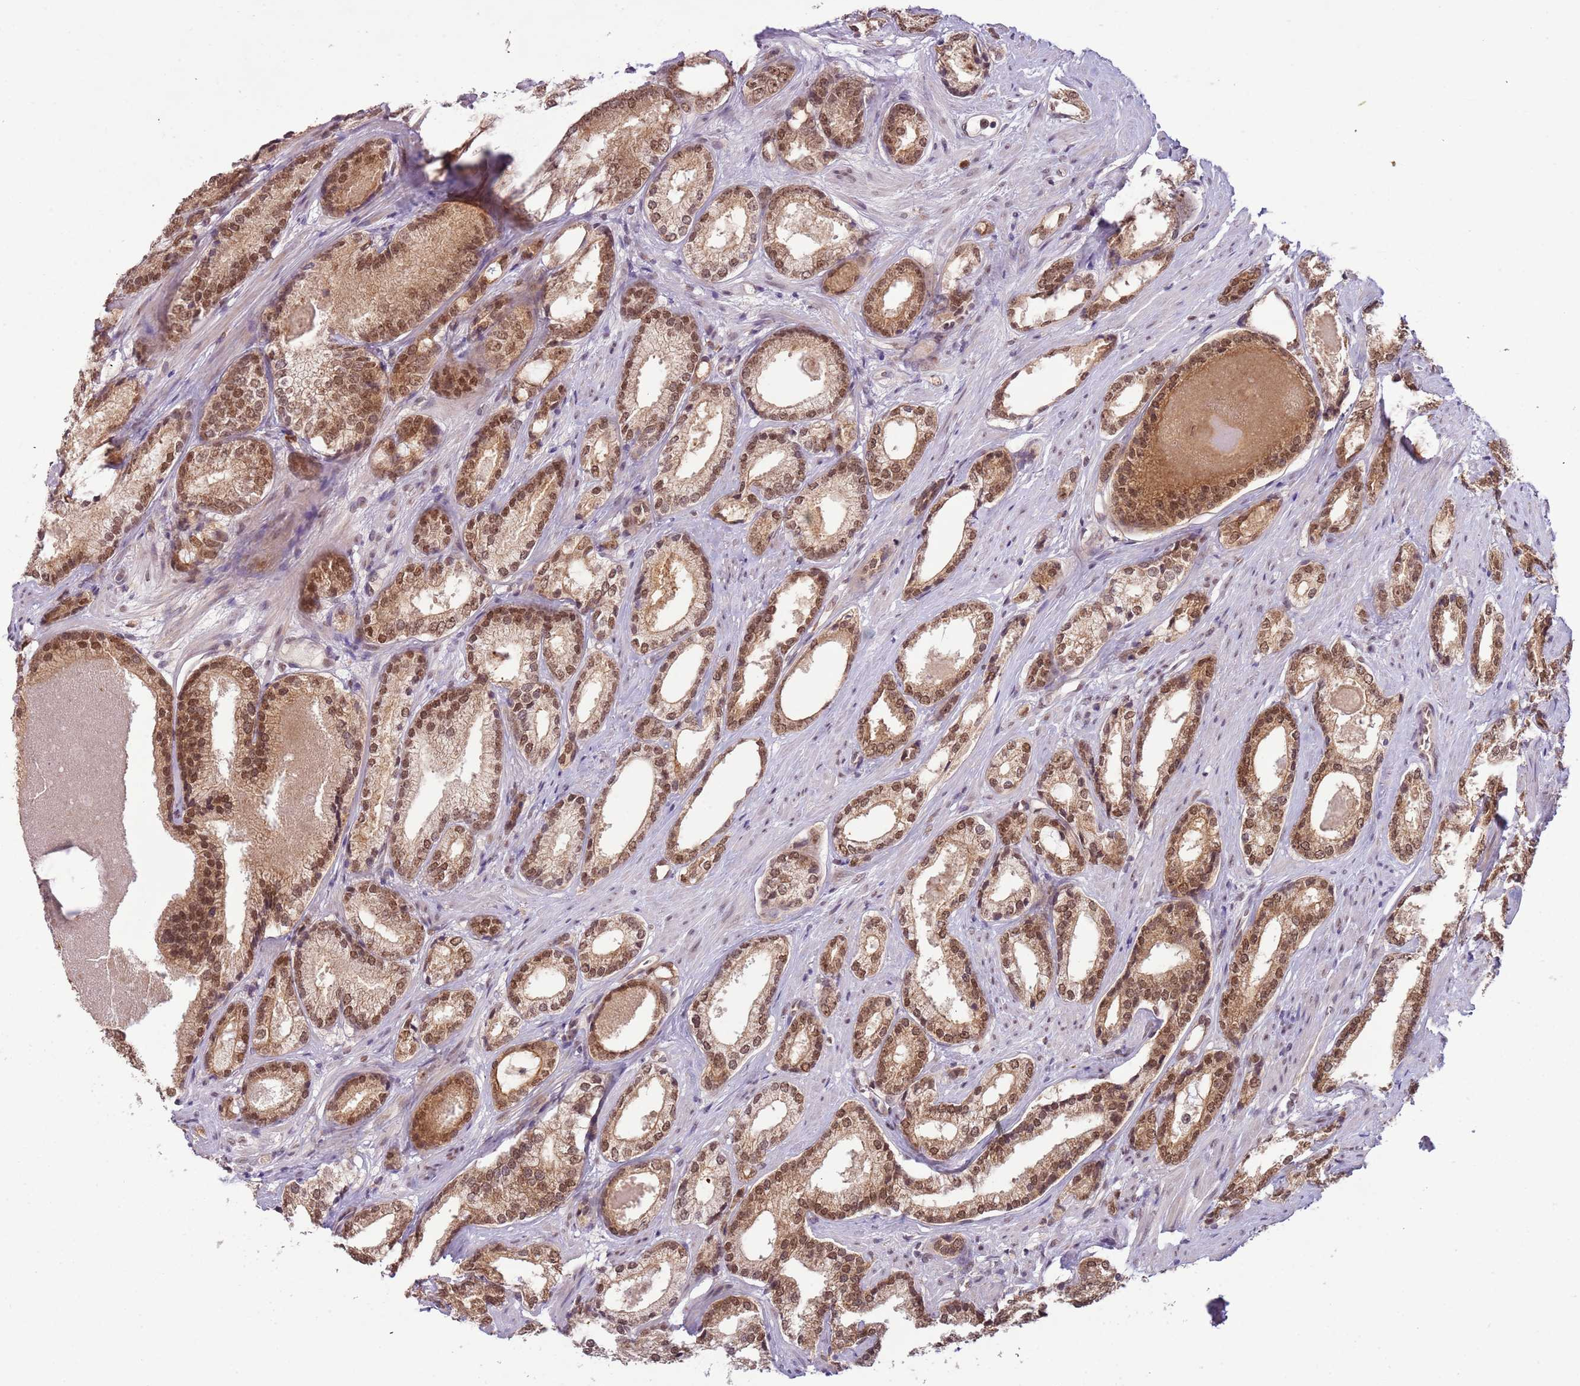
{"staining": {"intensity": "moderate", "quantity": ">75%", "location": "cytoplasmic/membranous,nuclear"}, "tissue": "prostate cancer", "cell_type": "Tumor cells", "image_type": "cancer", "snomed": [{"axis": "morphology", "description": "Adenocarcinoma, Low grade"}, {"axis": "topography", "description": "Prostate"}], "caption": "DAB (3,3'-diaminobenzidine) immunohistochemical staining of human prostate low-grade adenocarcinoma reveals moderate cytoplasmic/membranous and nuclear protein positivity in approximately >75% of tumor cells. (DAB (3,3'-diaminobenzidine) IHC, brown staining for protein, blue staining for nuclei).", "gene": "FAM120AOS", "patient": {"sex": "male", "age": 68}}